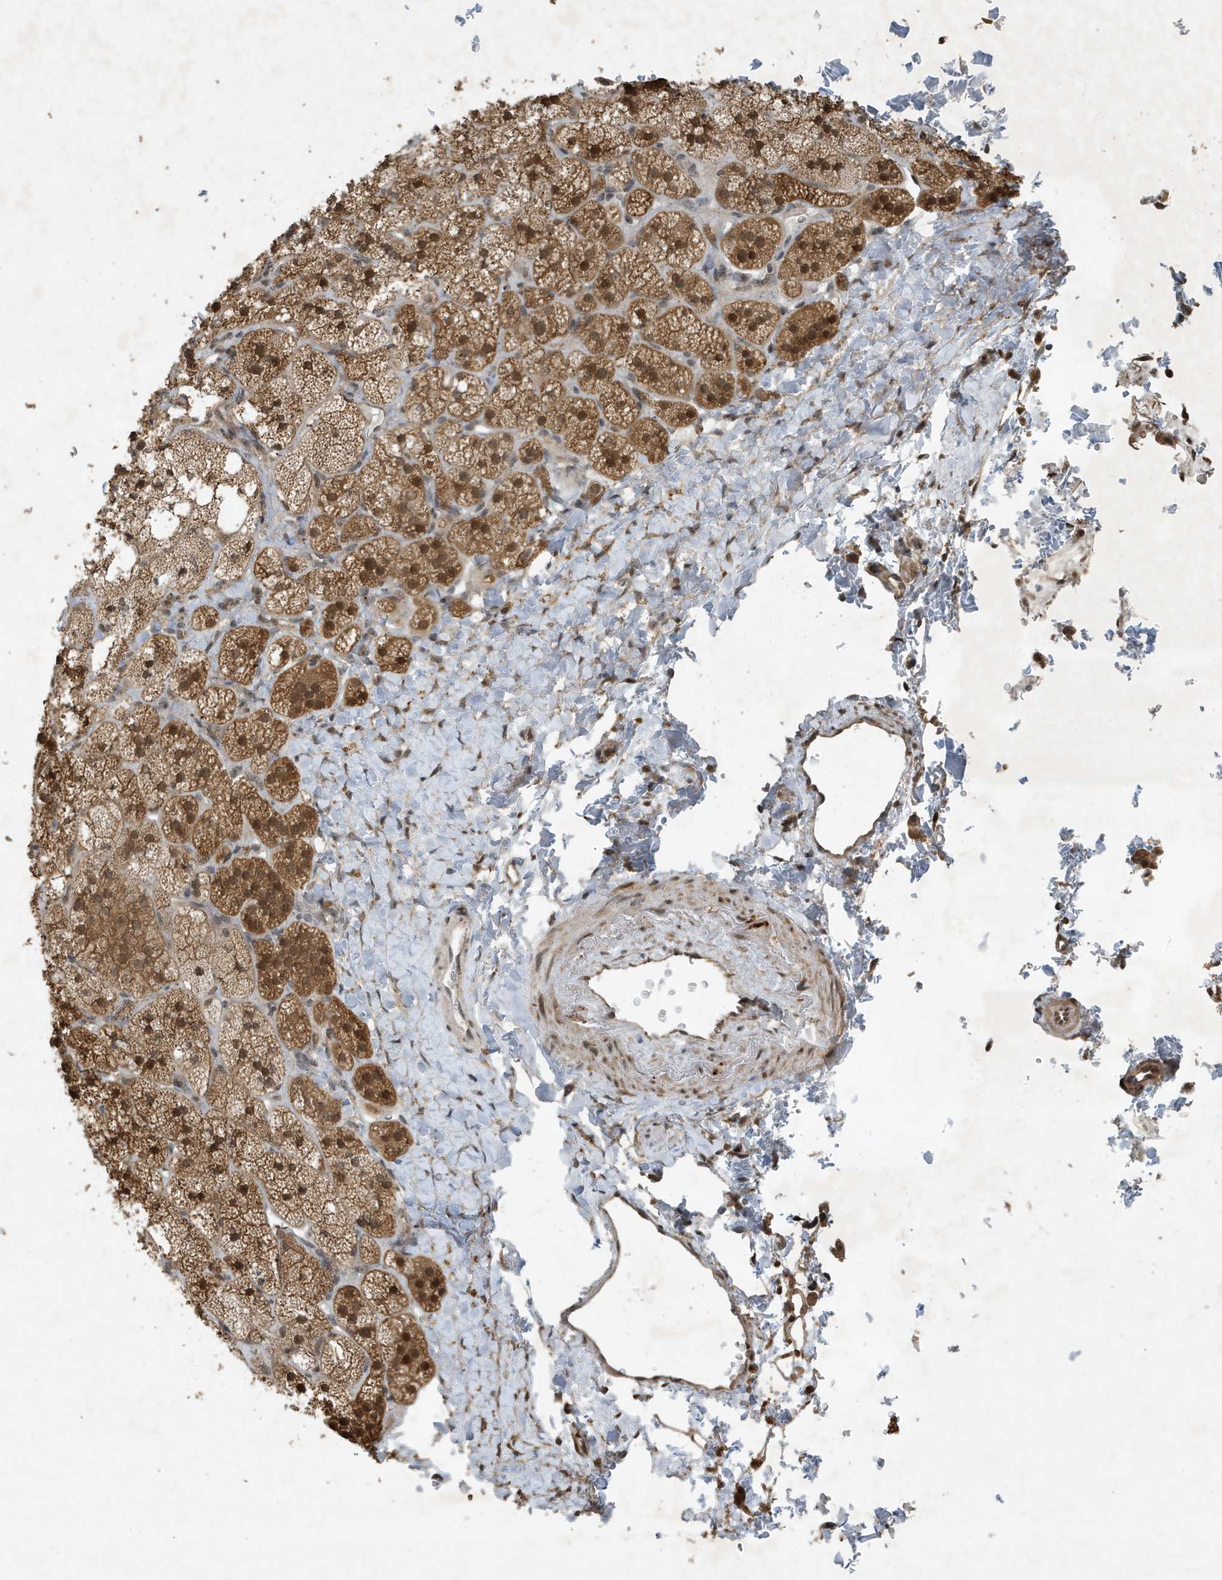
{"staining": {"intensity": "moderate", "quantity": ">75%", "location": "cytoplasmic/membranous,nuclear"}, "tissue": "adrenal gland", "cell_type": "Glandular cells", "image_type": "normal", "snomed": [{"axis": "morphology", "description": "Normal tissue, NOS"}, {"axis": "topography", "description": "Adrenal gland"}], "caption": "The histopathology image displays a brown stain indicating the presence of a protein in the cytoplasmic/membranous,nuclear of glandular cells in adrenal gland. (Brightfield microscopy of DAB IHC at high magnification).", "gene": "HSPA1A", "patient": {"sex": "male", "age": 61}}